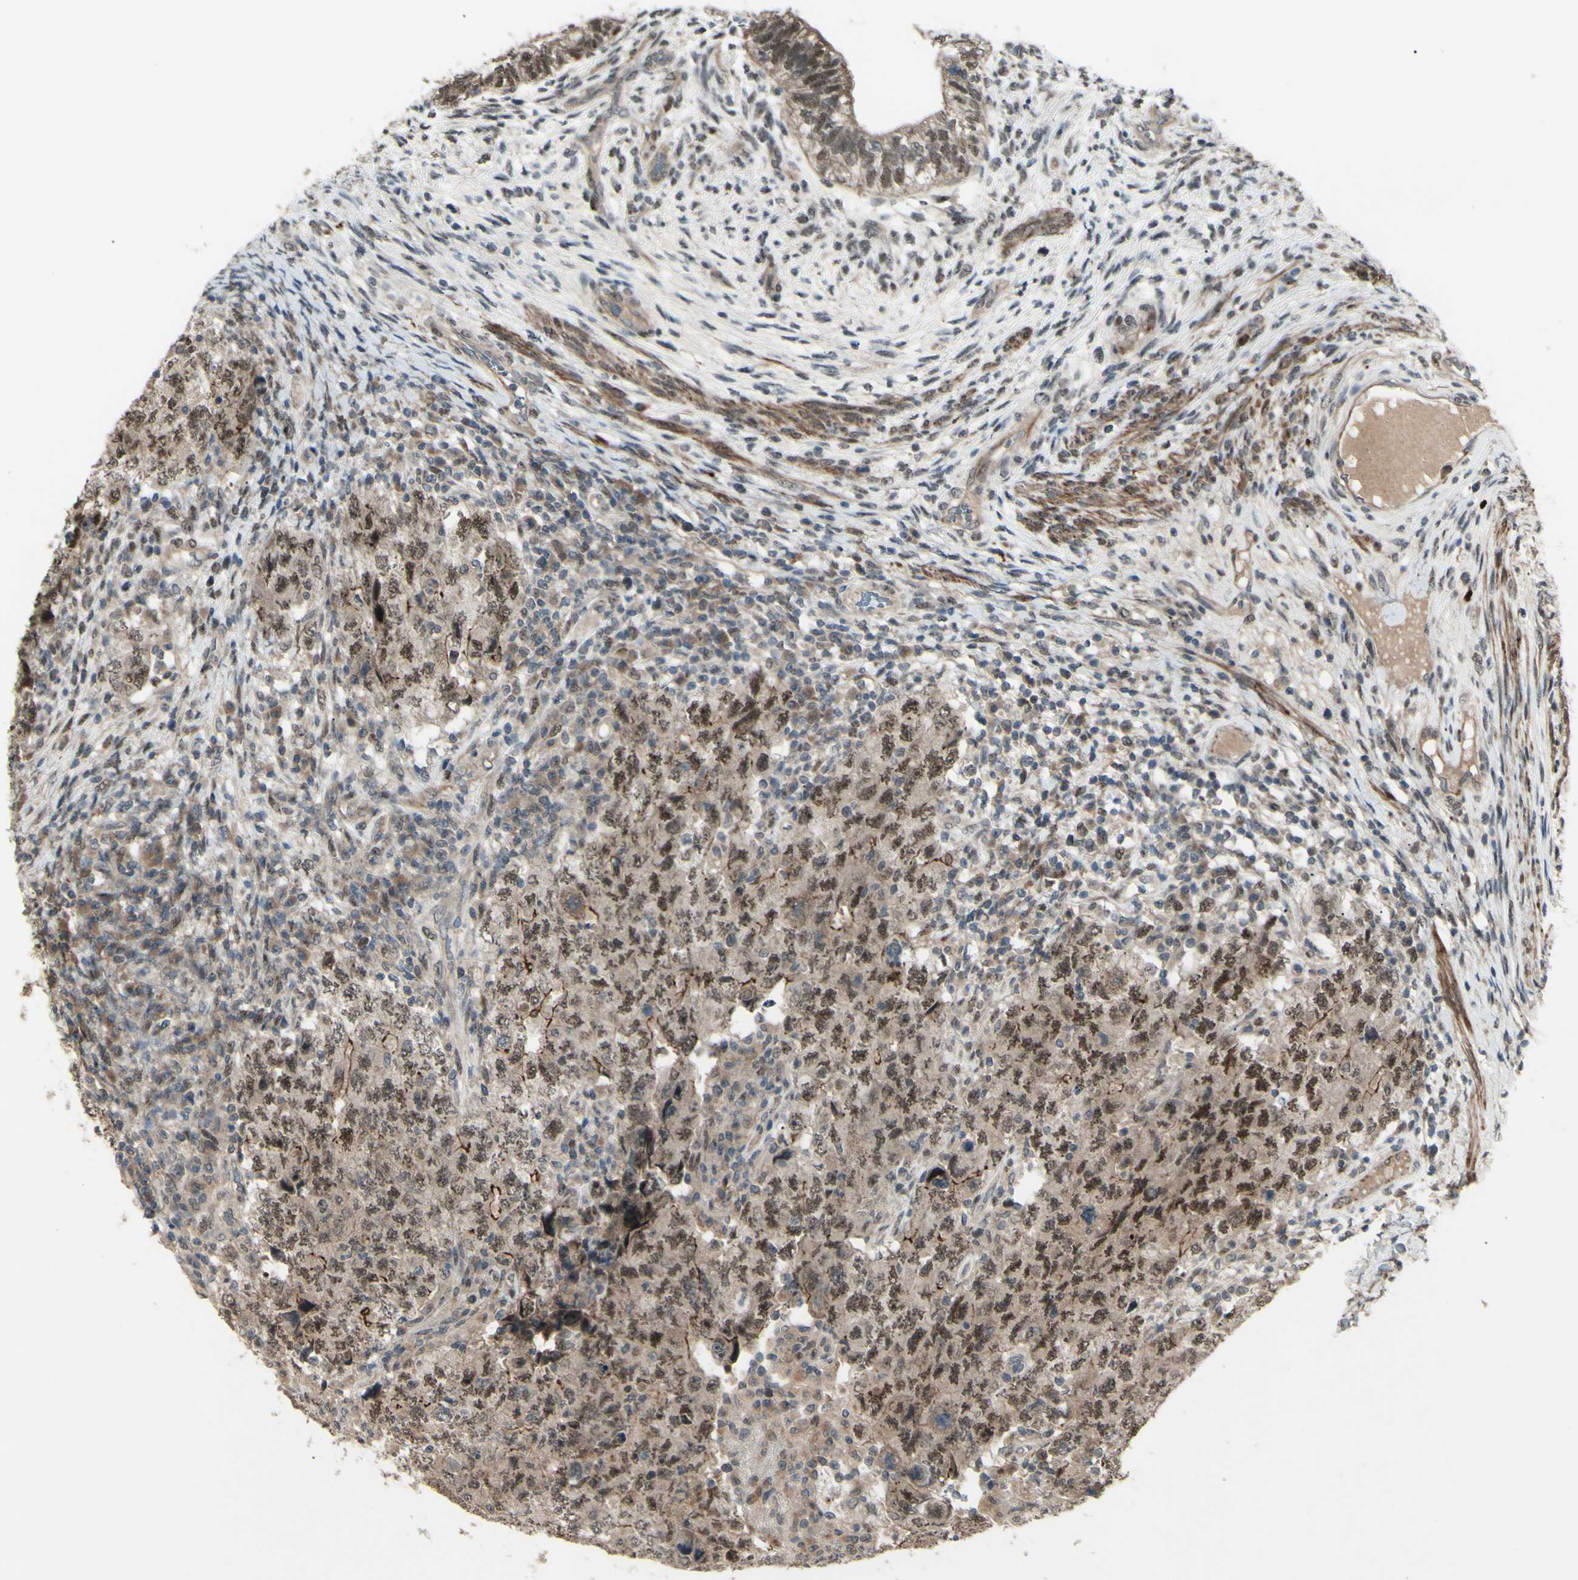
{"staining": {"intensity": "moderate", "quantity": ">75%", "location": "cytoplasmic/membranous,nuclear"}, "tissue": "testis cancer", "cell_type": "Tumor cells", "image_type": "cancer", "snomed": [{"axis": "morphology", "description": "Carcinoma, Embryonal, NOS"}, {"axis": "topography", "description": "Testis"}], "caption": "A histopathology image of human testis embryonal carcinoma stained for a protein reveals moderate cytoplasmic/membranous and nuclear brown staining in tumor cells.", "gene": "MLF2", "patient": {"sex": "male", "age": 26}}